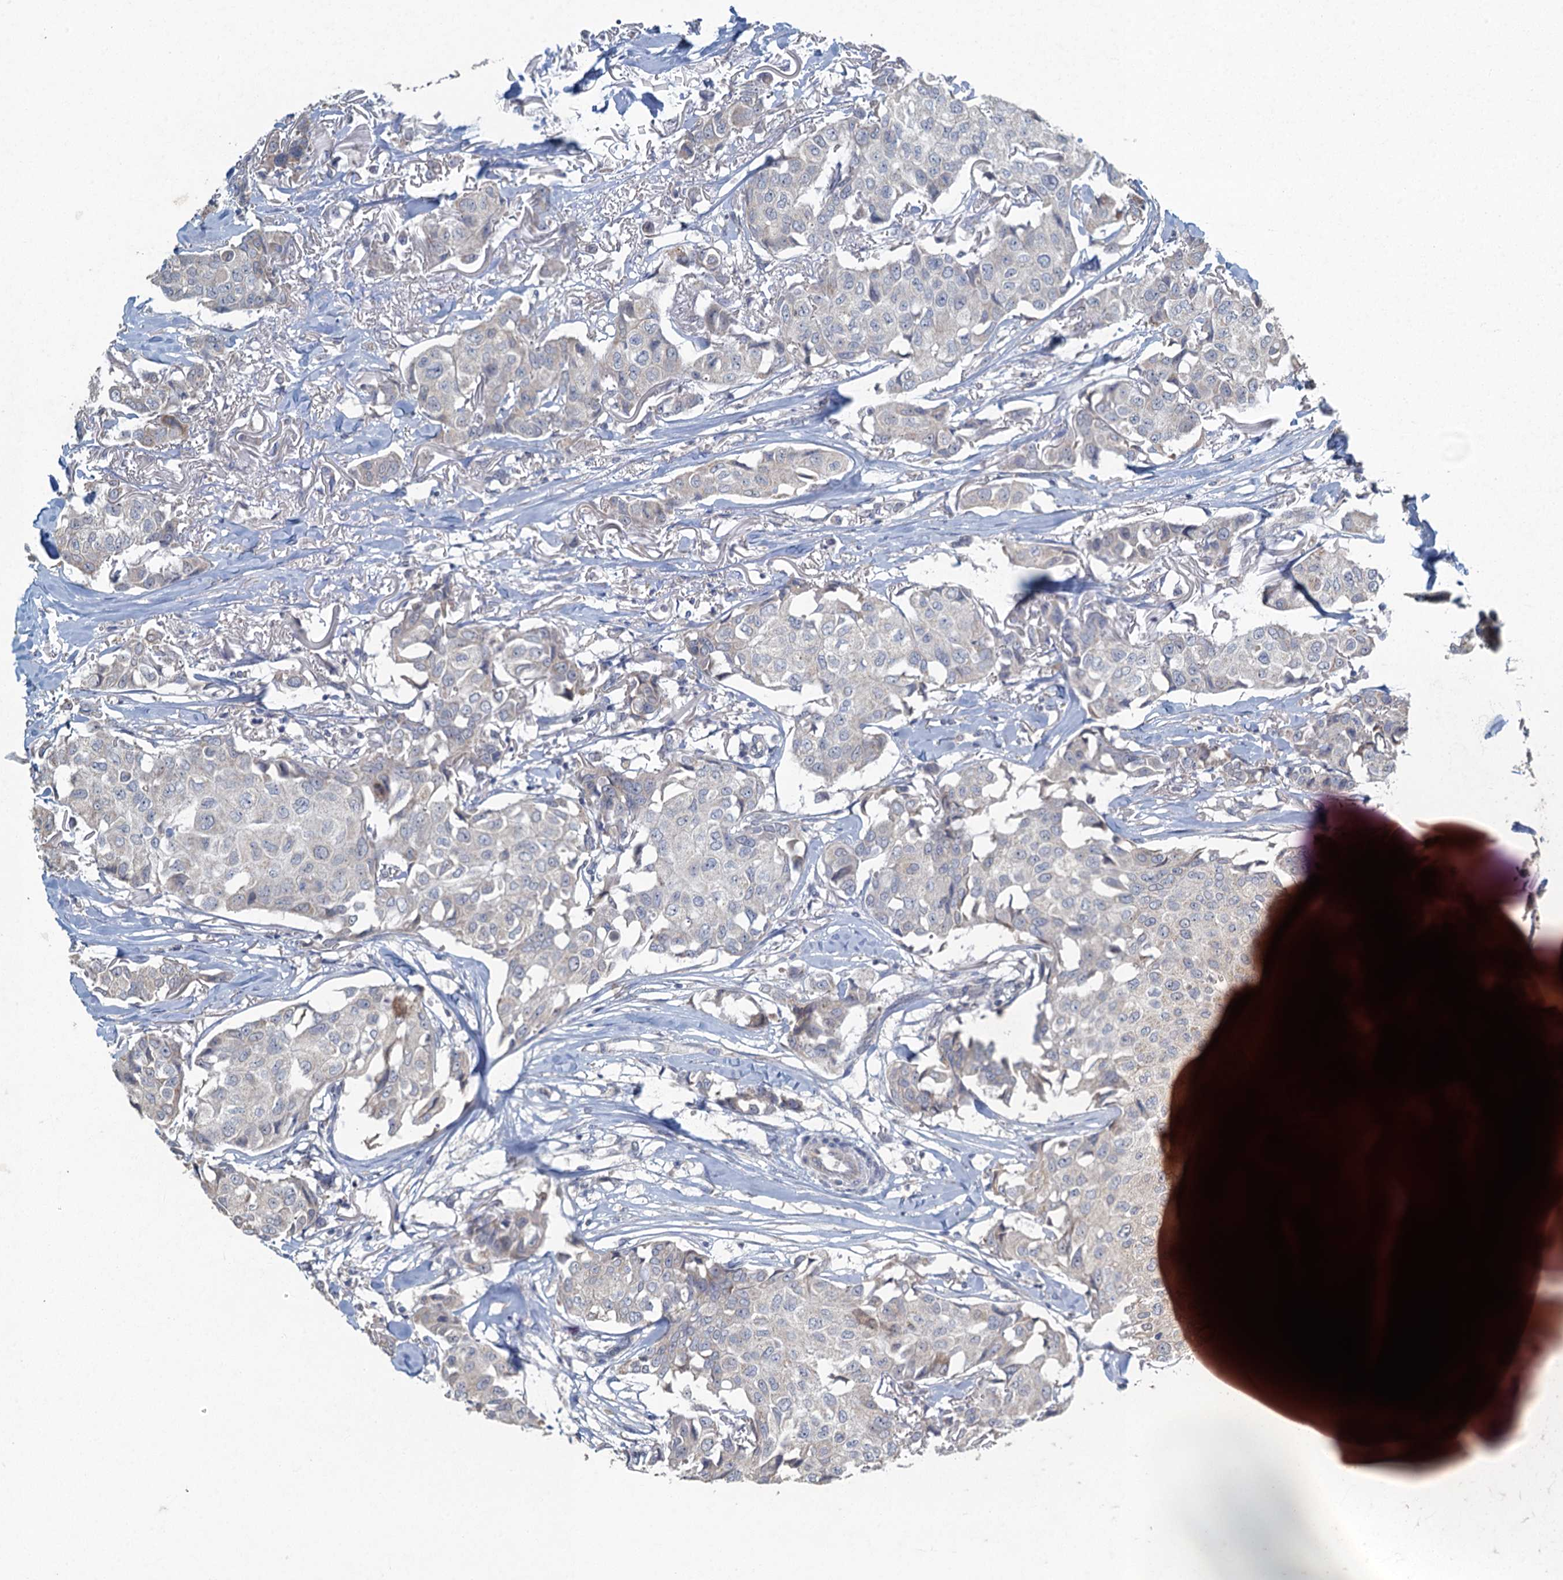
{"staining": {"intensity": "negative", "quantity": "none", "location": "none"}, "tissue": "breast cancer", "cell_type": "Tumor cells", "image_type": "cancer", "snomed": [{"axis": "morphology", "description": "Duct carcinoma"}, {"axis": "topography", "description": "Breast"}], "caption": "There is no significant positivity in tumor cells of breast cancer (intraductal carcinoma).", "gene": "TEX35", "patient": {"sex": "female", "age": 80}}